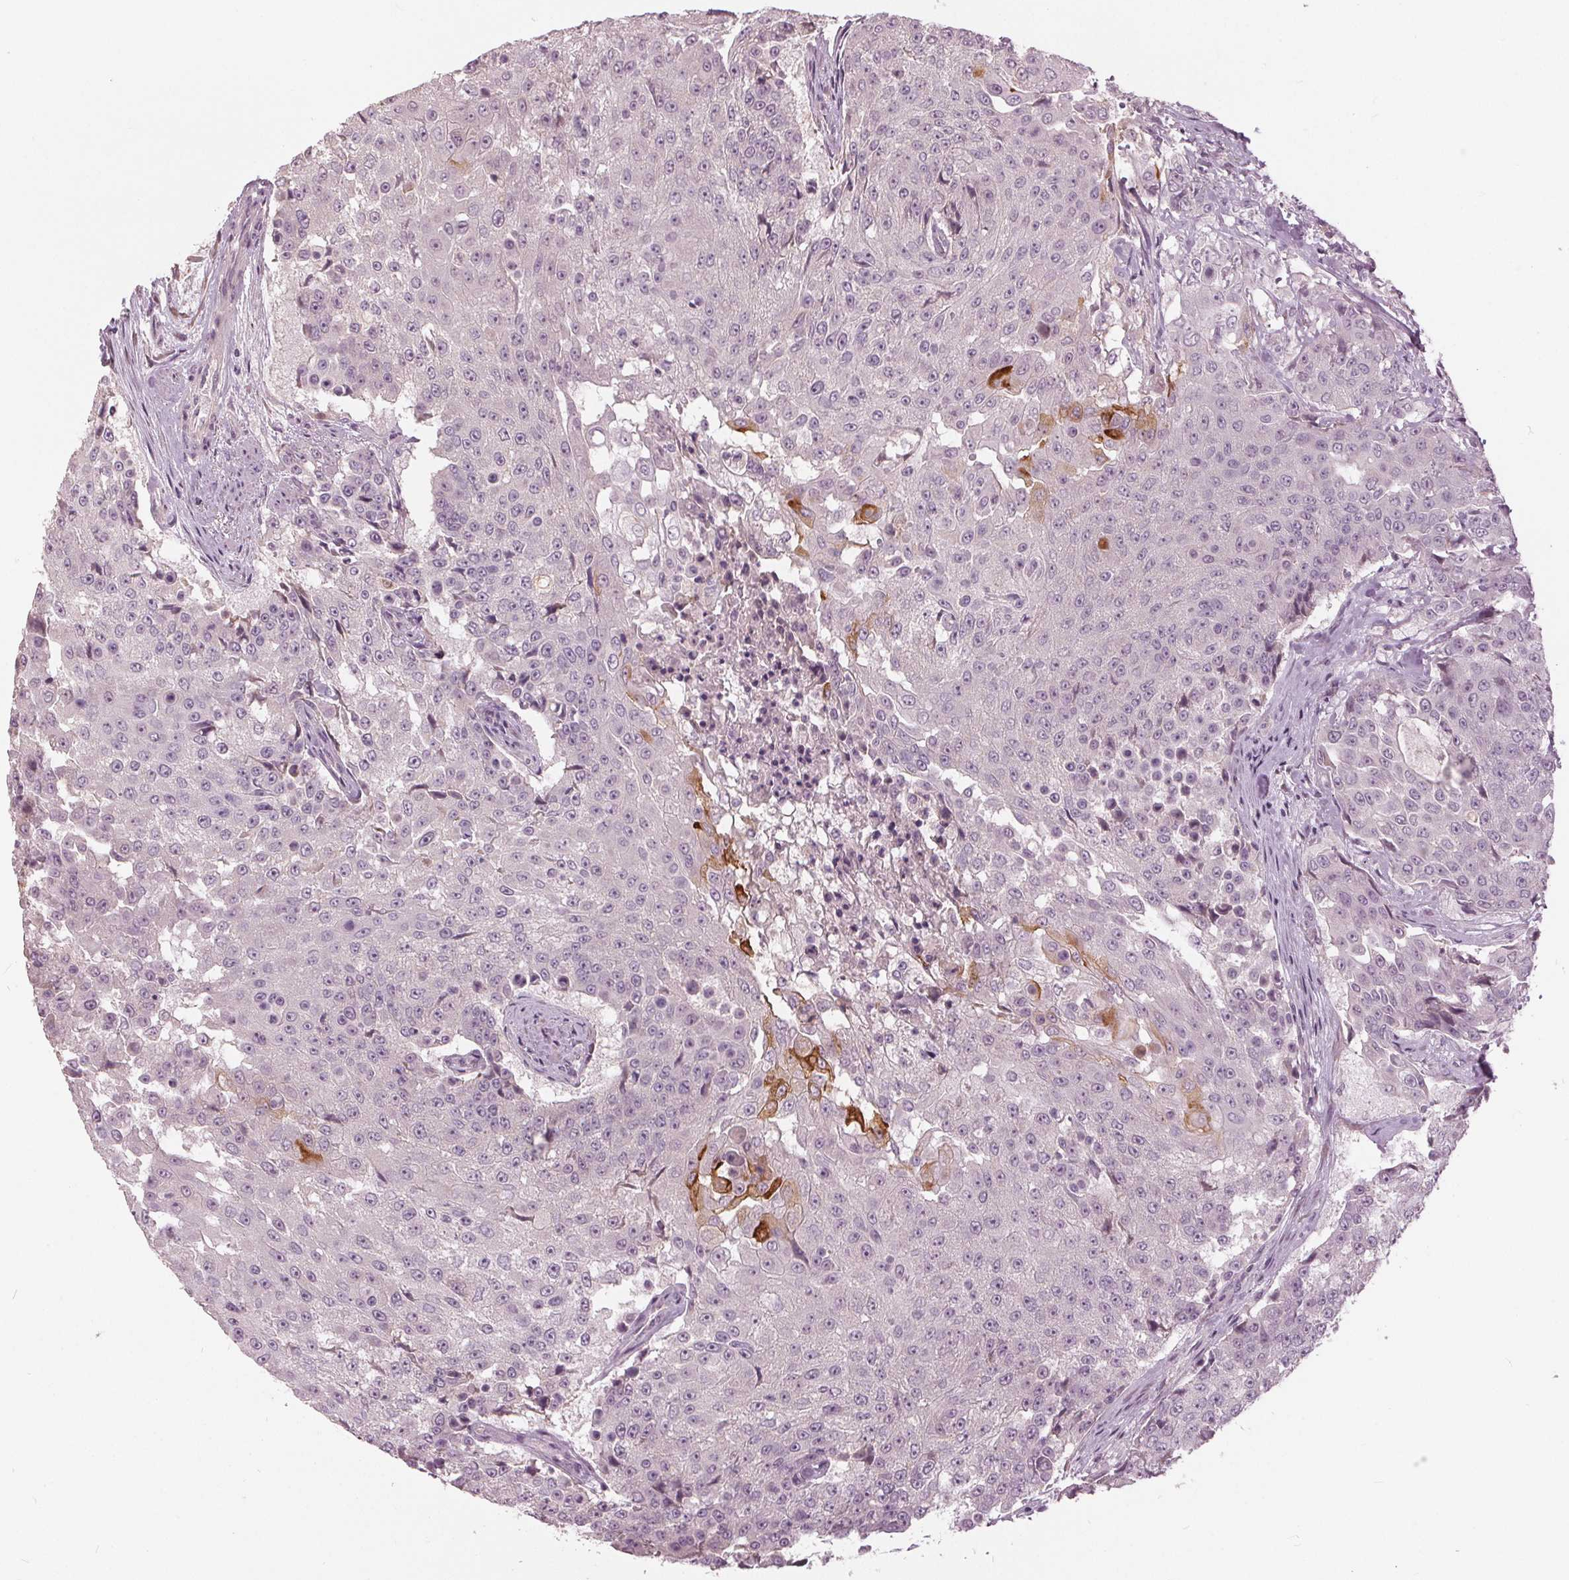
{"staining": {"intensity": "strong", "quantity": "<25%", "location": "cytoplasmic/membranous"}, "tissue": "urothelial cancer", "cell_type": "Tumor cells", "image_type": "cancer", "snomed": [{"axis": "morphology", "description": "Urothelial carcinoma, High grade"}, {"axis": "topography", "description": "Urinary bladder"}], "caption": "Human urothelial cancer stained with a protein marker displays strong staining in tumor cells.", "gene": "KLK13", "patient": {"sex": "female", "age": 63}}